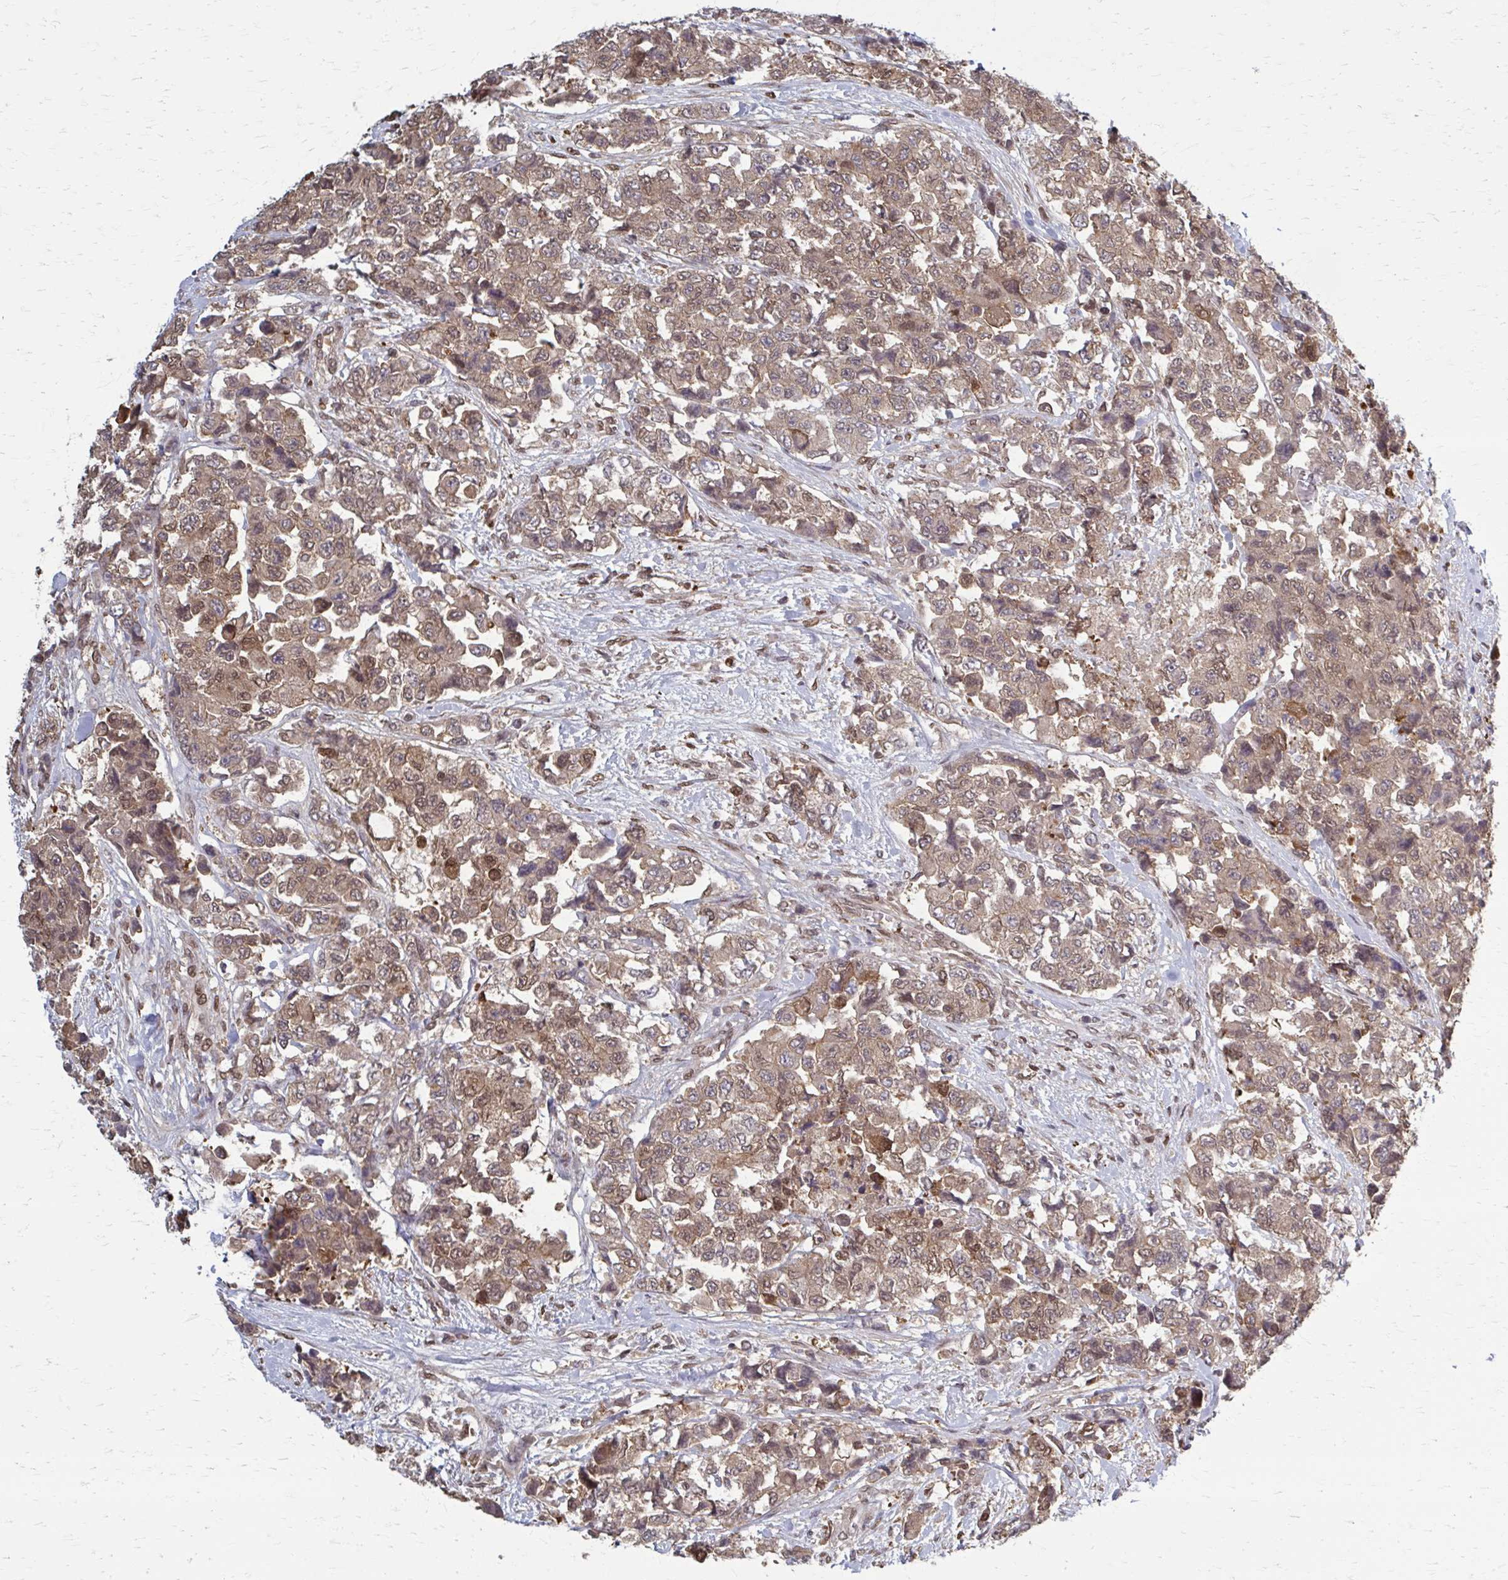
{"staining": {"intensity": "moderate", "quantity": ">75%", "location": "cytoplasmic/membranous"}, "tissue": "urothelial cancer", "cell_type": "Tumor cells", "image_type": "cancer", "snomed": [{"axis": "morphology", "description": "Urothelial carcinoma, High grade"}, {"axis": "topography", "description": "Urinary bladder"}], "caption": "Immunohistochemical staining of human urothelial cancer exhibits medium levels of moderate cytoplasmic/membranous staining in approximately >75% of tumor cells.", "gene": "MDH1", "patient": {"sex": "female", "age": 78}}